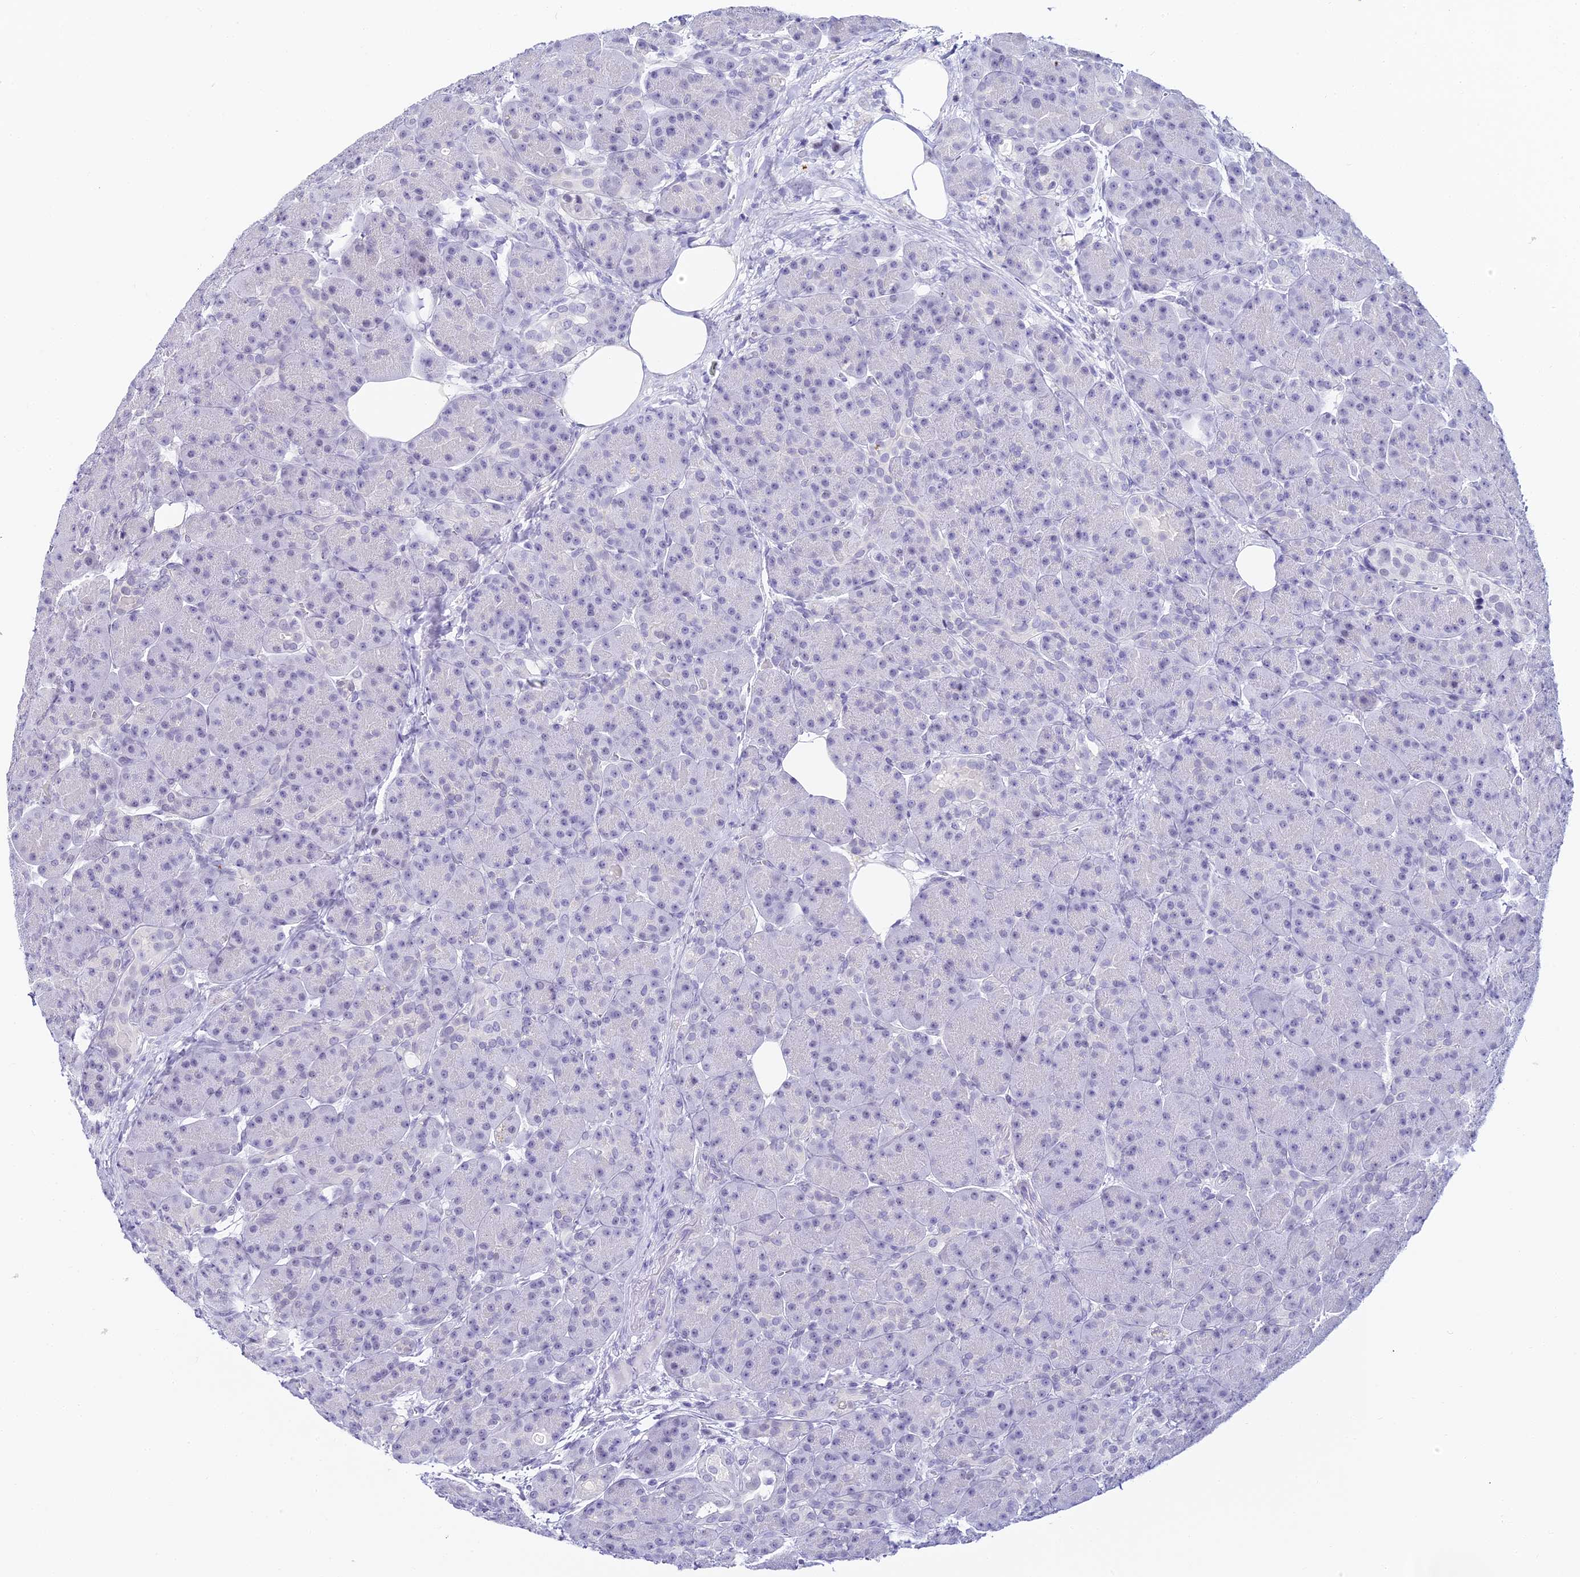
{"staining": {"intensity": "negative", "quantity": "none", "location": "none"}, "tissue": "pancreas", "cell_type": "Exocrine glandular cells", "image_type": "normal", "snomed": [{"axis": "morphology", "description": "Normal tissue, NOS"}, {"axis": "topography", "description": "Pancreas"}], "caption": "This is a photomicrograph of immunohistochemistry (IHC) staining of unremarkable pancreas, which shows no positivity in exocrine glandular cells. The staining is performed using DAB brown chromogen with nuclei counter-stained in using hematoxylin.", "gene": "ABHD14A", "patient": {"sex": "male", "age": 63}}